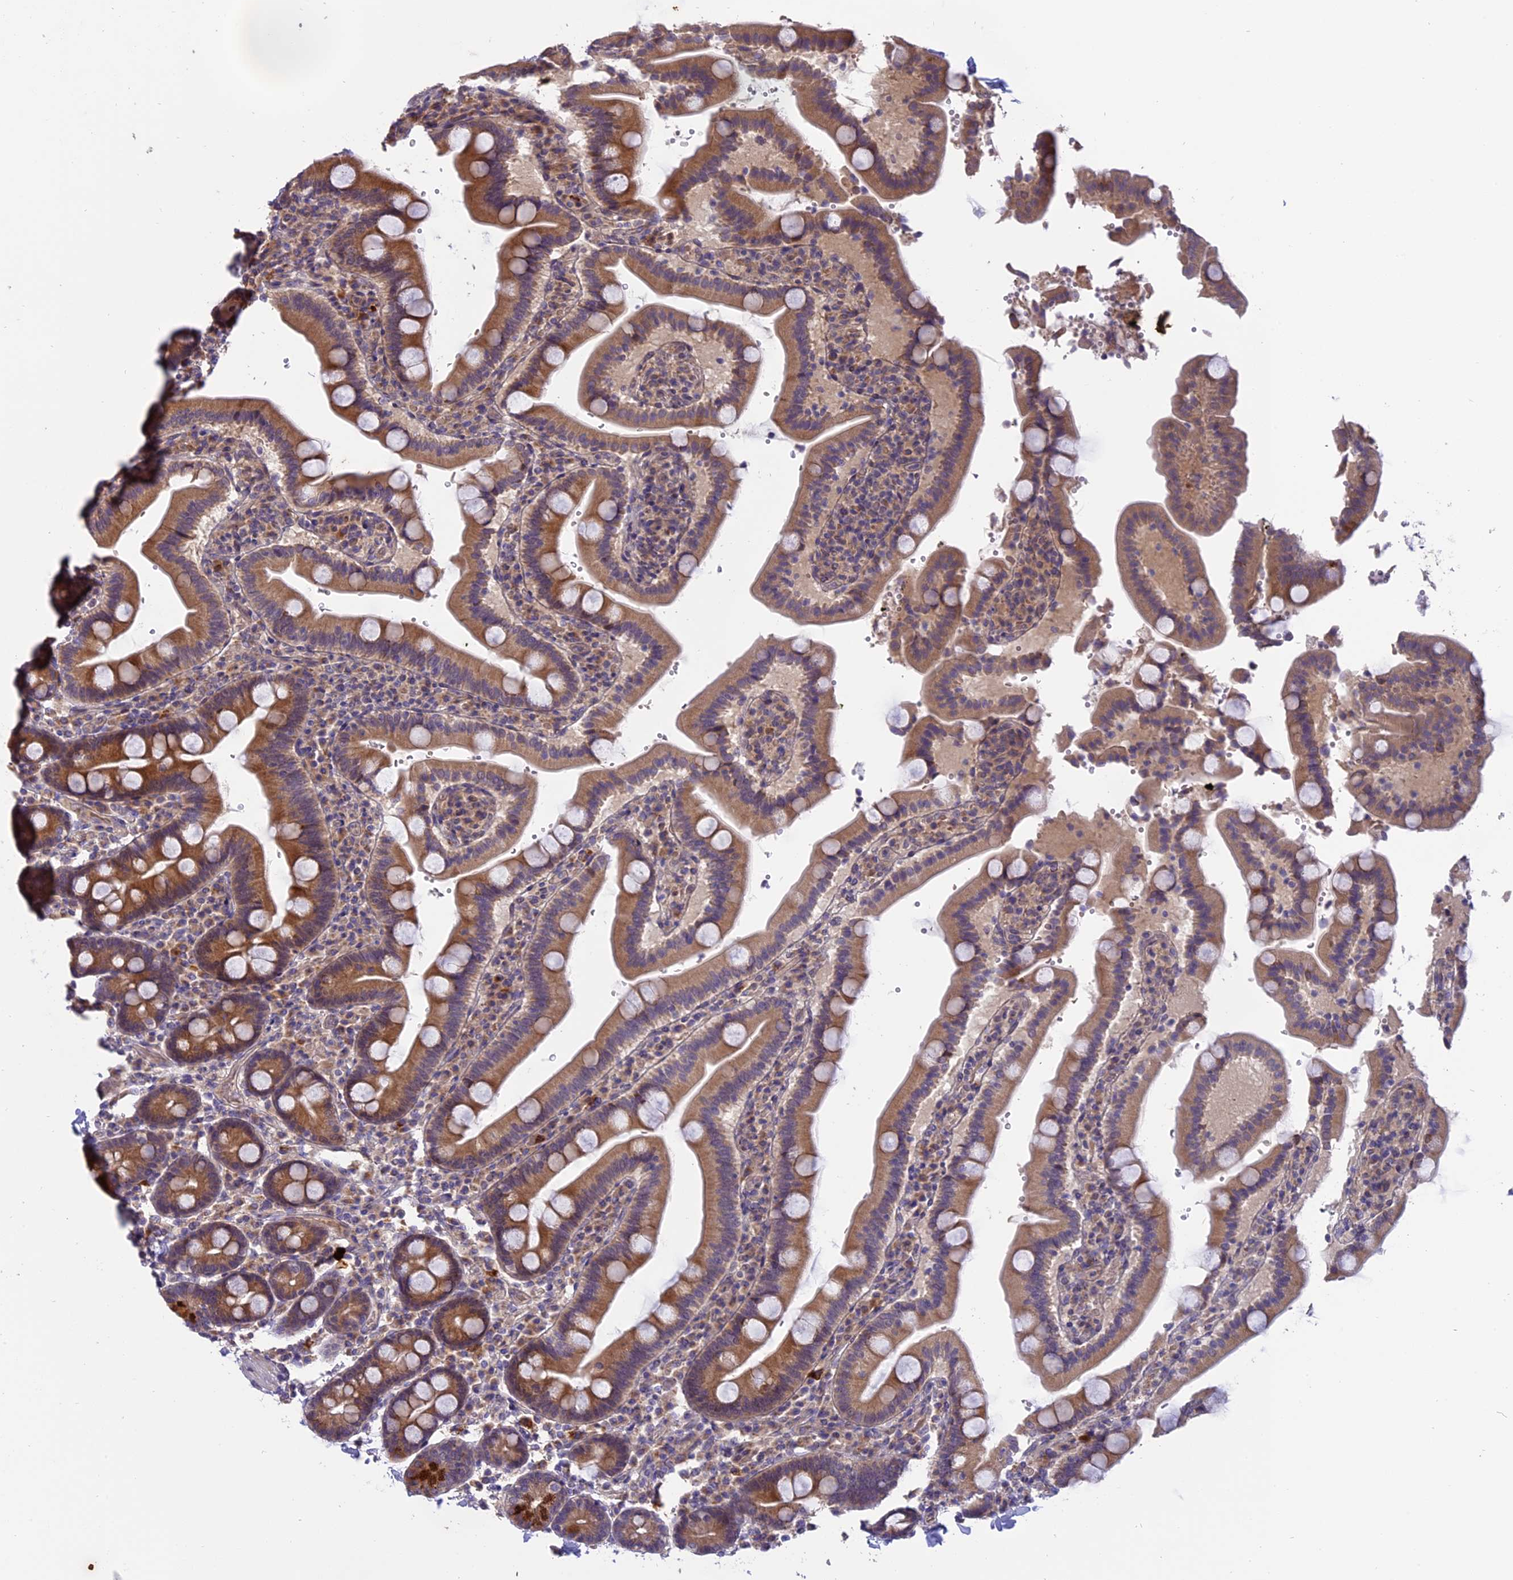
{"staining": {"intensity": "moderate", "quantity": ">75%", "location": "cytoplasmic/membranous"}, "tissue": "duodenum", "cell_type": "Glandular cells", "image_type": "normal", "snomed": [{"axis": "morphology", "description": "Normal tissue, NOS"}, {"axis": "topography", "description": "Small intestine, NOS"}], "caption": "Protein staining of unremarkable duodenum reveals moderate cytoplasmic/membranous staining in approximately >75% of glandular cells. The staining is performed using DAB (3,3'-diaminobenzidine) brown chromogen to label protein expression. The nuclei are counter-stained blue using hematoxylin.", "gene": "MEMO1", "patient": {"sex": "female", "age": 71}}